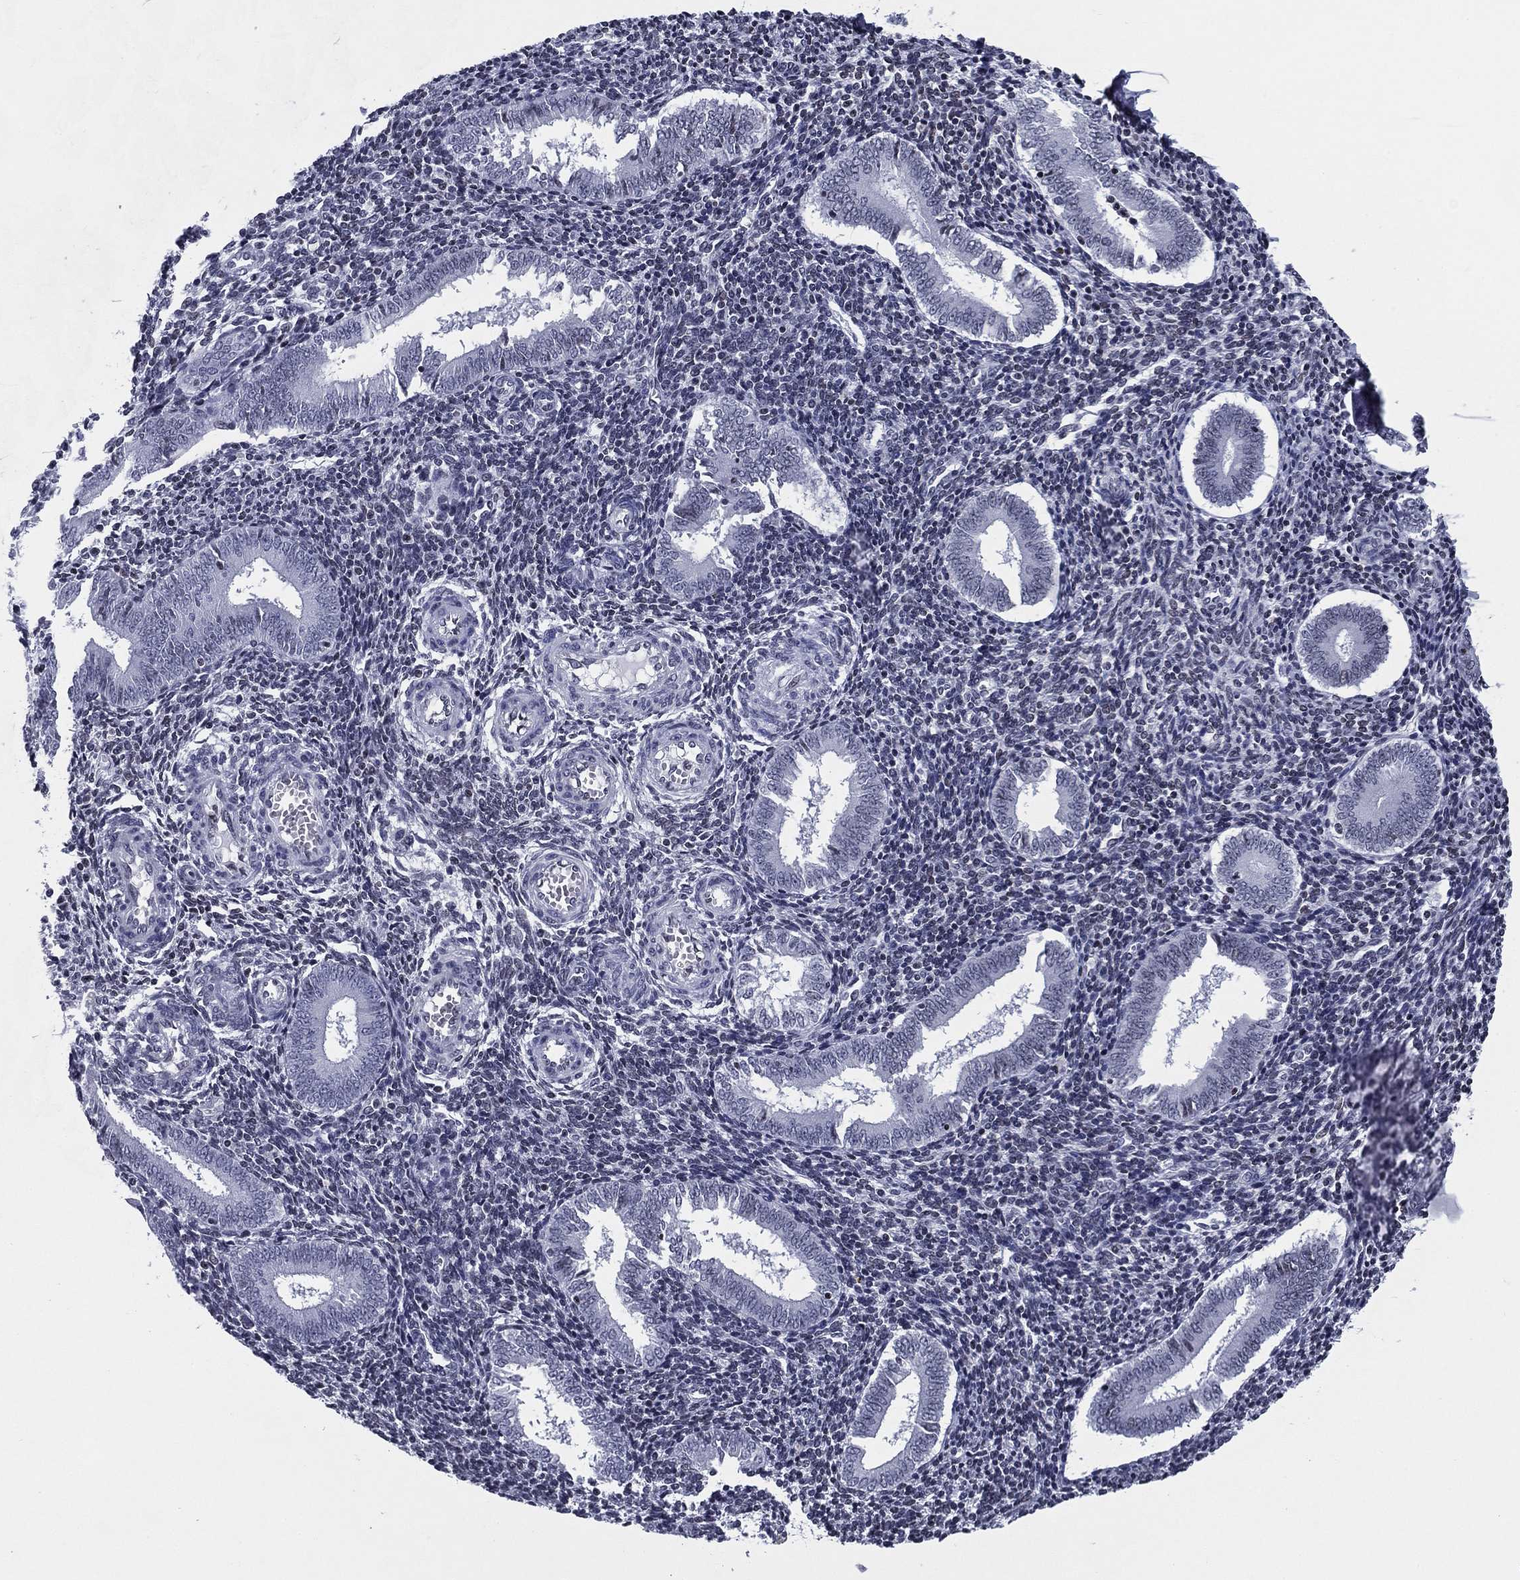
{"staining": {"intensity": "negative", "quantity": "none", "location": "none"}, "tissue": "endometrium", "cell_type": "Cells in endometrial stroma", "image_type": "normal", "snomed": [{"axis": "morphology", "description": "Normal tissue, NOS"}, {"axis": "topography", "description": "Endometrium"}], "caption": "Immunohistochemistry (IHC) histopathology image of normal human endometrium stained for a protein (brown), which demonstrates no staining in cells in endometrial stroma.", "gene": "CCDC144A", "patient": {"sex": "female", "age": 25}}